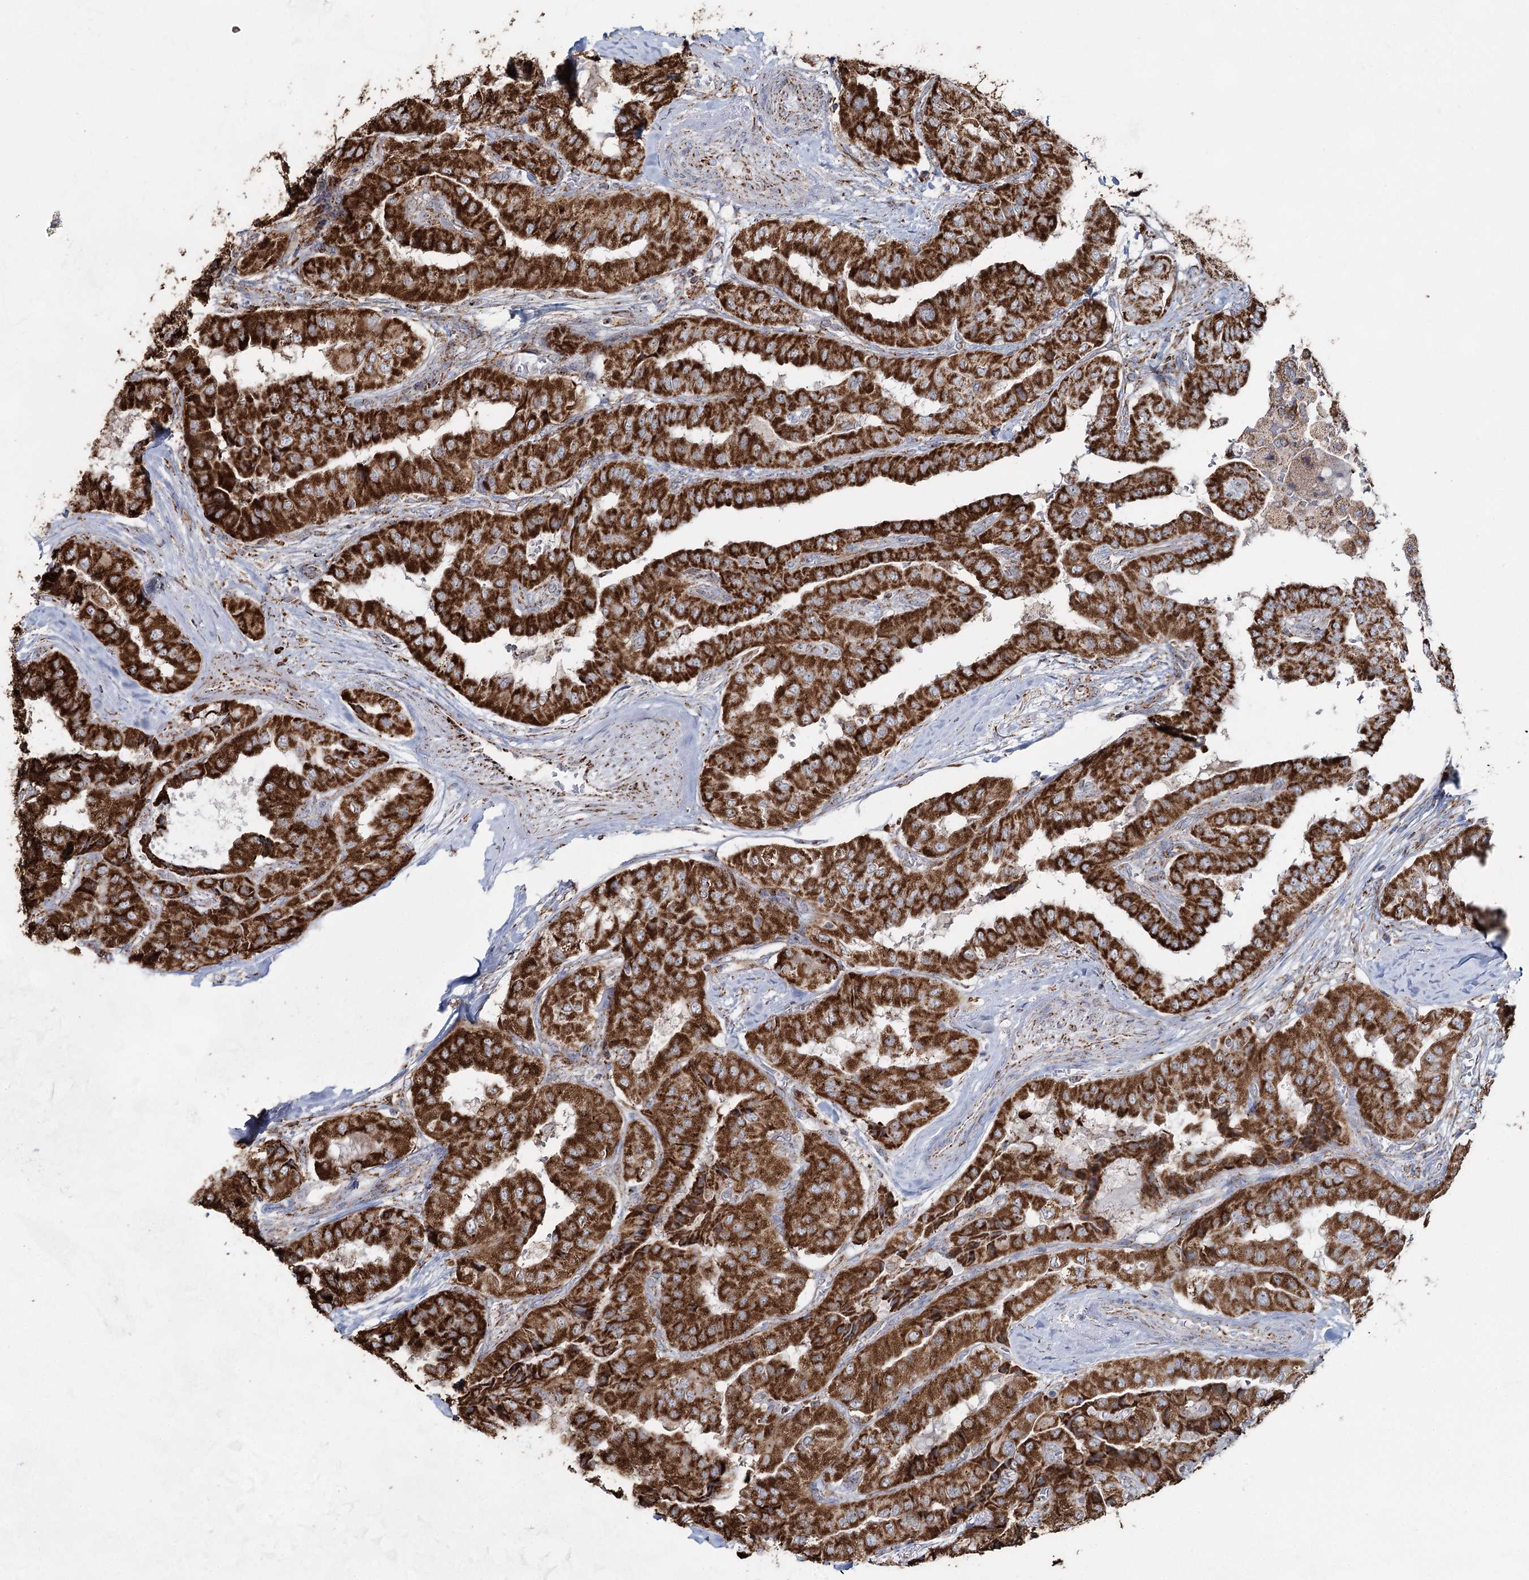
{"staining": {"intensity": "strong", "quantity": ">75%", "location": "cytoplasmic/membranous"}, "tissue": "thyroid cancer", "cell_type": "Tumor cells", "image_type": "cancer", "snomed": [{"axis": "morphology", "description": "Papillary adenocarcinoma, NOS"}, {"axis": "topography", "description": "Thyroid gland"}], "caption": "Immunohistochemistry (DAB (3,3'-diaminobenzidine)) staining of human thyroid cancer (papillary adenocarcinoma) reveals strong cytoplasmic/membranous protein expression in about >75% of tumor cells. Ihc stains the protein of interest in brown and the nuclei are stained blue.", "gene": "CWF19L1", "patient": {"sex": "female", "age": 59}}